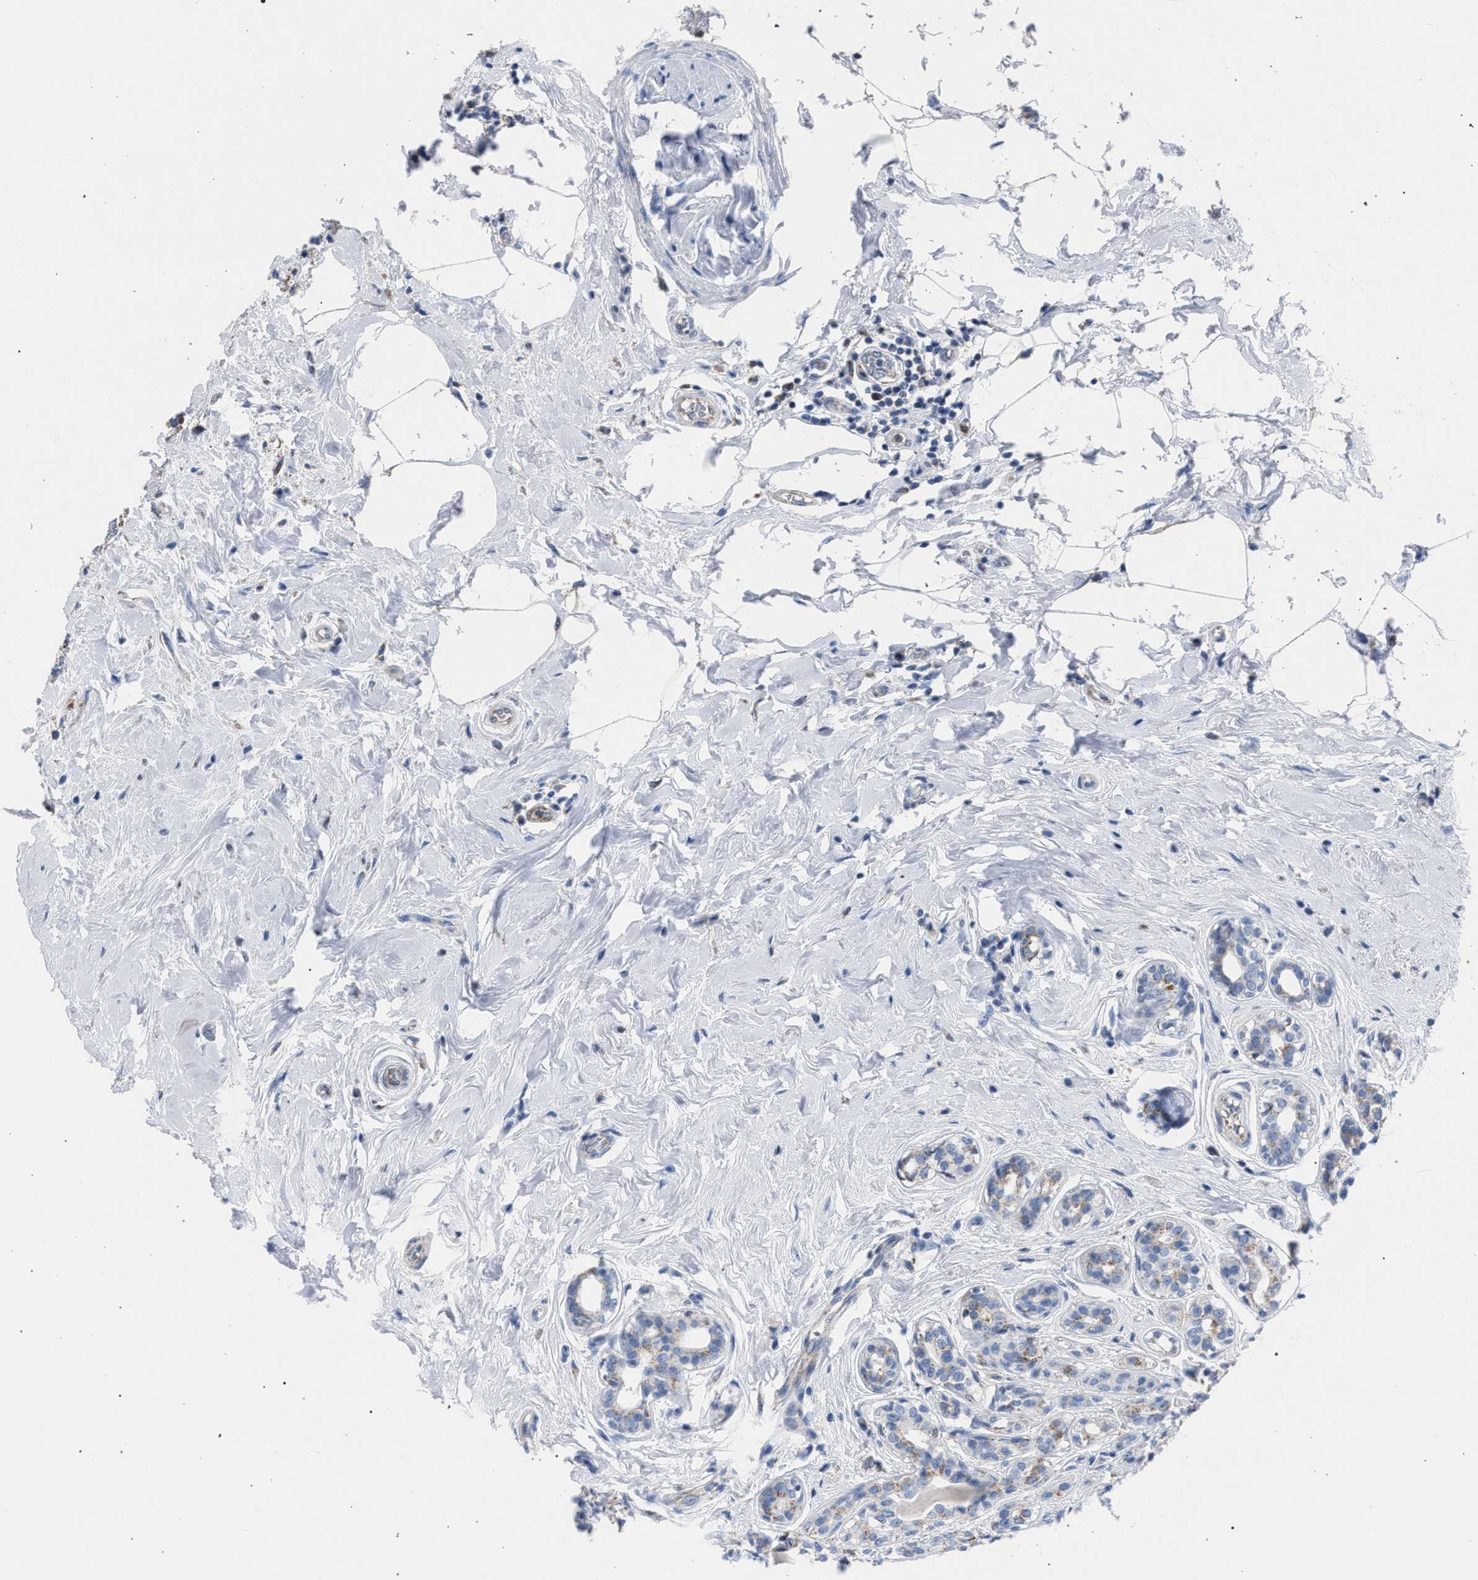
{"staining": {"intensity": "moderate", "quantity": "<25%", "location": "cytoplasmic/membranous"}, "tissue": "breast cancer", "cell_type": "Tumor cells", "image_type": "cancer", "snomed": [{"axis": "morphology", "description": "Duct carcinoma"}, {"axis": "topography", "description": "Breast"}], "caption": "There is low levels of moderate cytoplasmic/membranous staining in tumor cells of breast cancer, as demonstrated by immunohistochemical staining (brown color).", "gene": "HSD17B4", "patient": {"sex": "female", "age": 55}}